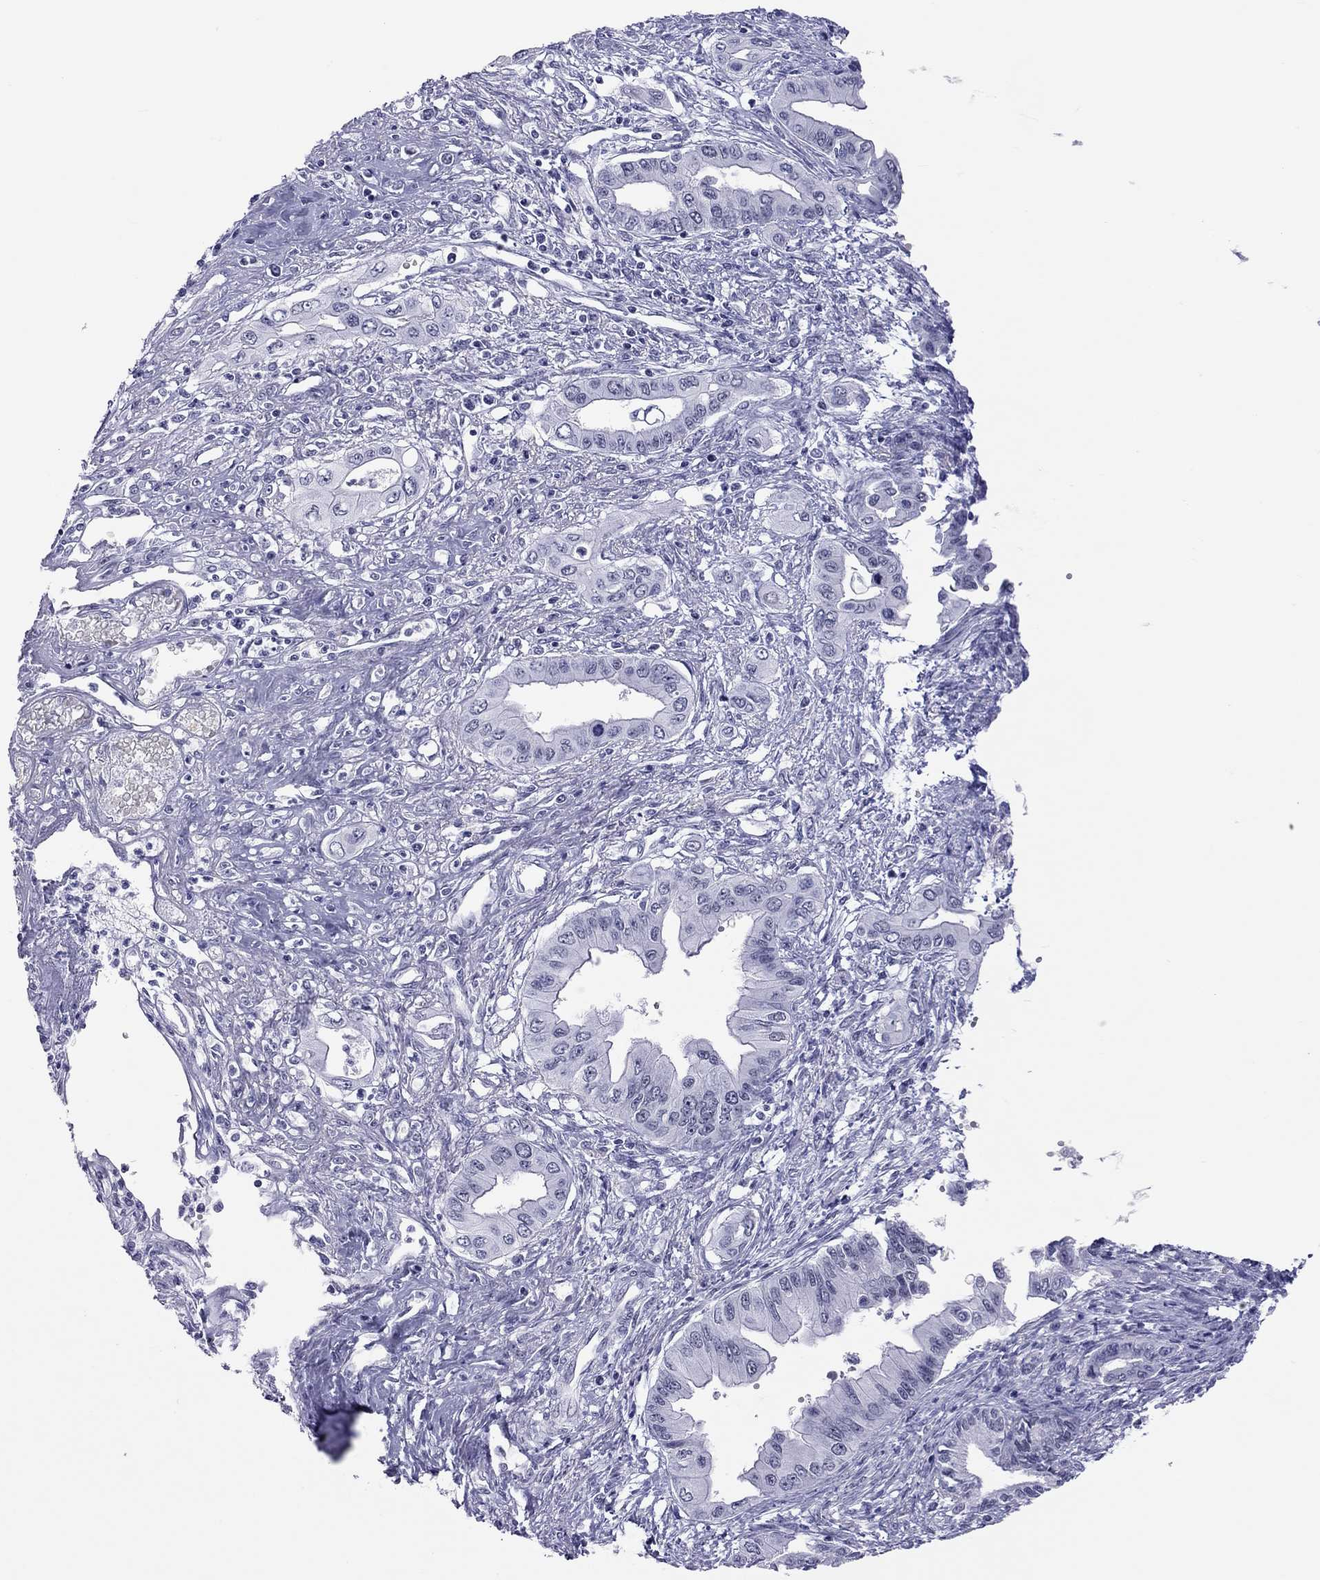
{"staining": {"intensity": "negative", "quantity": "none", "location": "none"}, "tissue": "pancreatic cancer", "cell_type": "Tumor cells", "image_type": "cancer", "snomed": [{"axis": "morphology", "description": "Adenocarcinoma, NOS"}, {"axis": "topography", "description": "Pancreas"}], "caption": "Pancreatic cancer (adenocarcinoma) stained for a protein using immunohistochemistry exhibits no positivity tumor cells.", "gene": "JHY", "patient": {"sex": "female", "age": 62}}